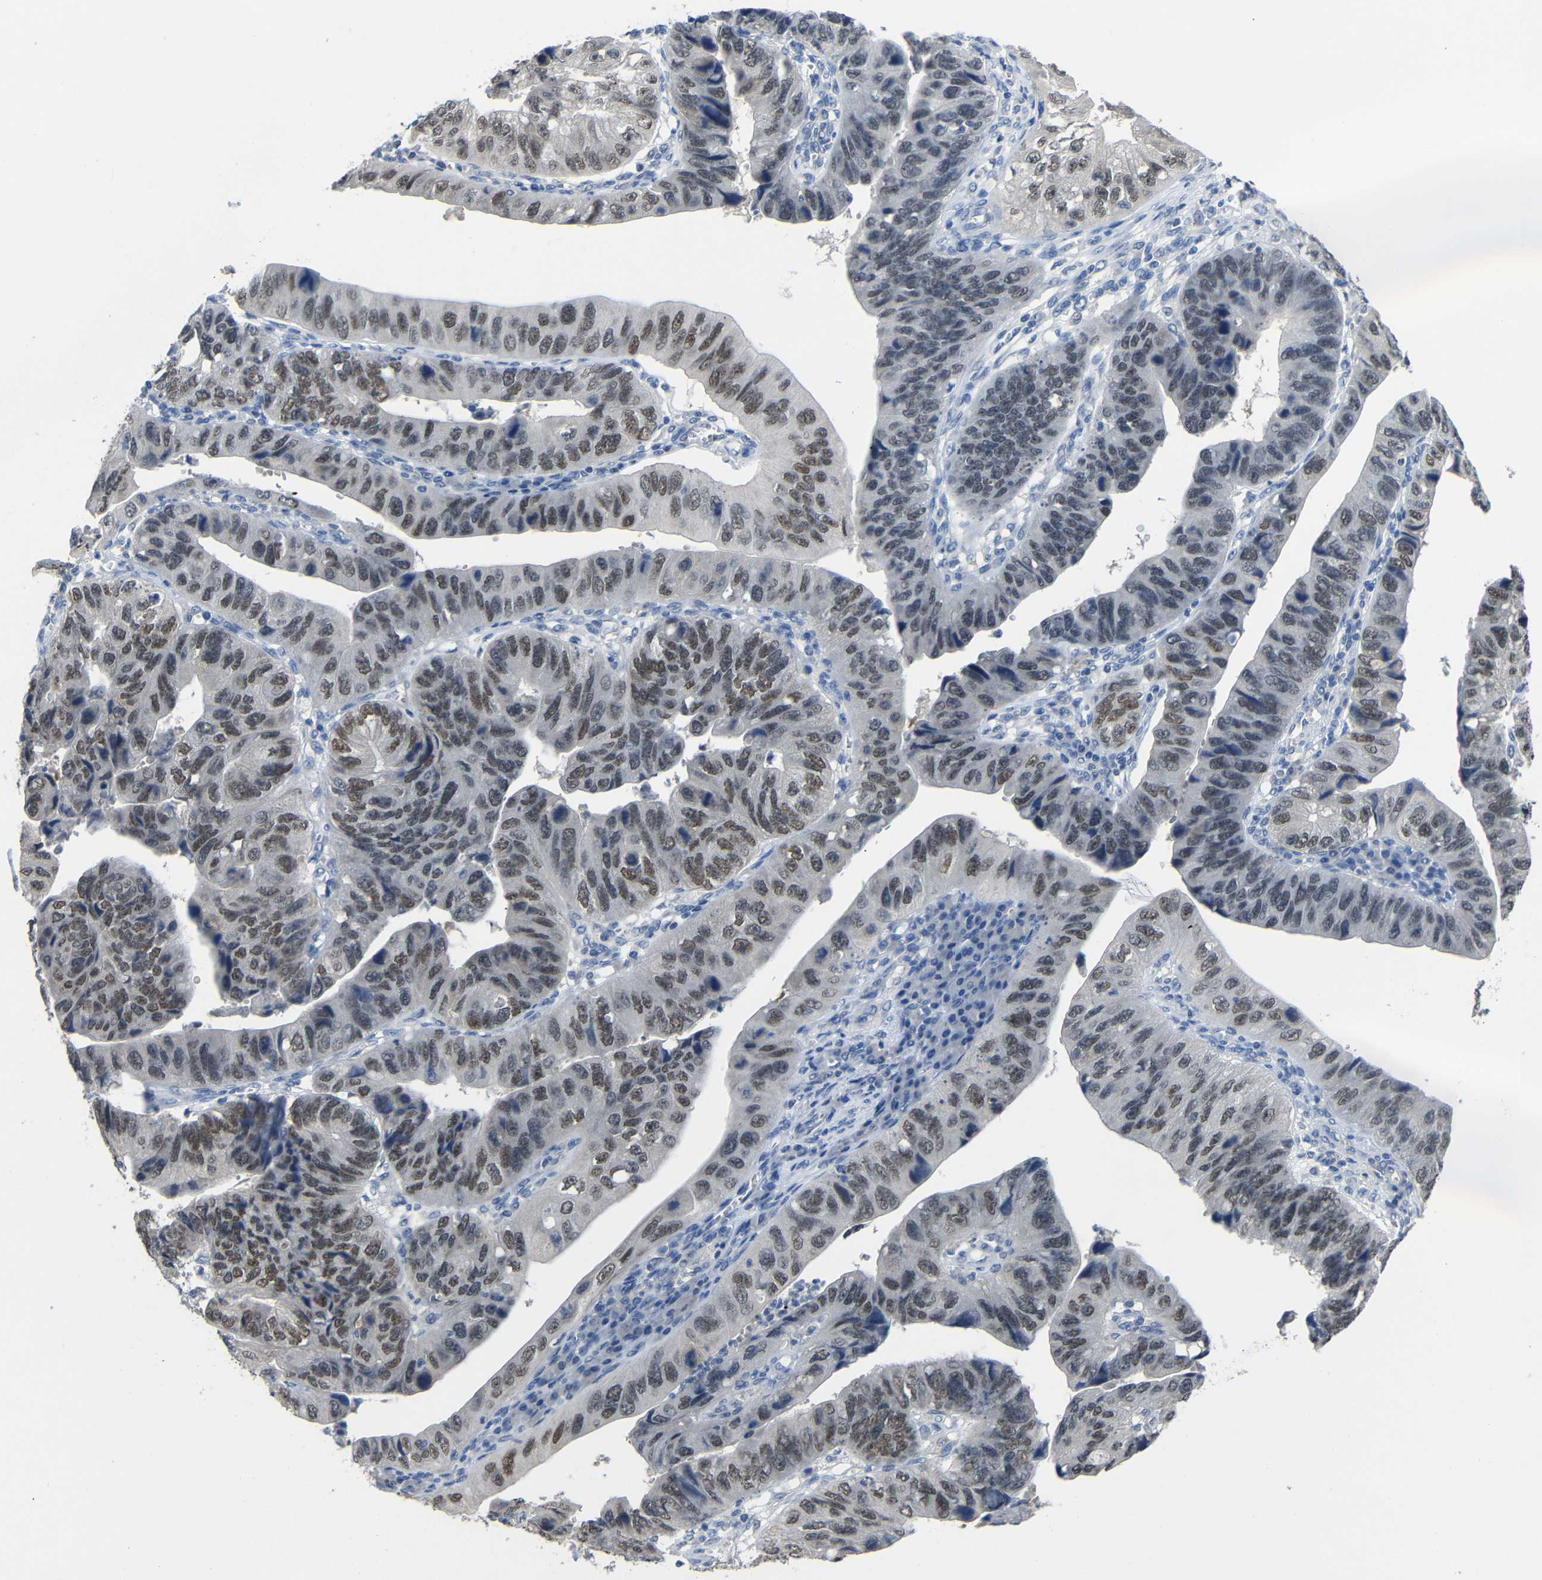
{"staining": {"intensity": "moderate", "quantity": "25%-75%", "location": "nuclear"}, "tissue": "stomach cancer", "cell_type": "Tumor cells", "image_type": "cancer", "snomed": [{"axis": "morphology", "description": "Adenocarcinoma, NOS"}, {"axis": "topography", "description": "Stomach"}], "caption": "IHC image of human adenocarcinoma (stomach) stained for a protein (brown), which shows medium levels of moderate nuclear staining in about 25%-75% of tumor cells.", "gene": "HNF1A", "patient": {"sex": "male", "age": 59}}